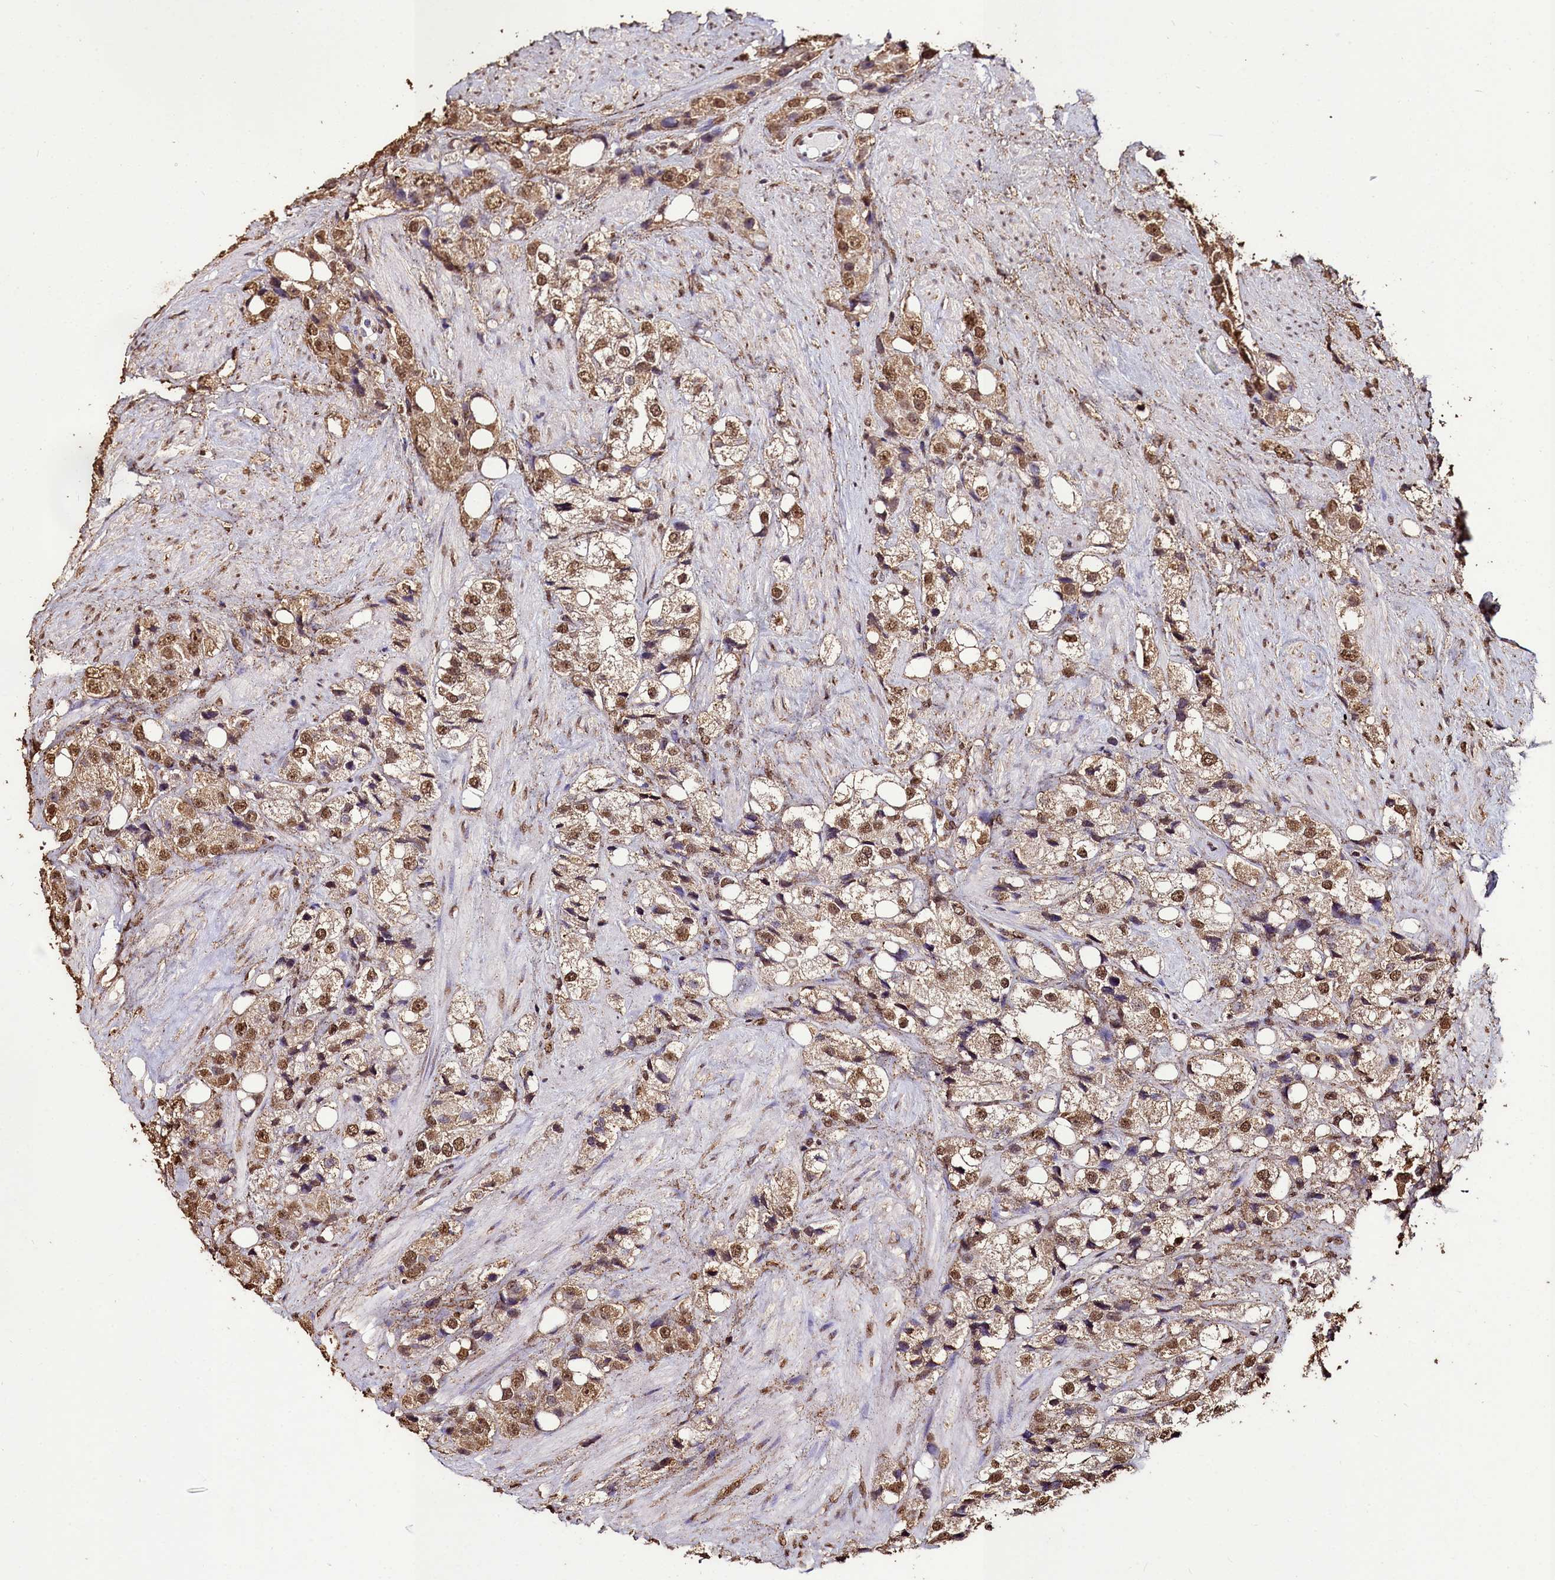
{"staining": {"intensity": "moderate", "quantity": ">75%", "location": "cytoplasmic/membranous,nuclear"}, "tissue": "prostate cancer", "cell_type": "Tumor cells", "image_type": "cancer", "snomed": [{"axis": "morphology", "description": "Adenocarcinoma, NOS"}, {"axis": "topography", "description": "Prostate"}], "caption": "Moderate cytoplasmic/membranous and nuclear expression for a protein is identified in about >75% of tumor cells of prostate cancer (adenocarcinoma) using immunohistochemistry.", "gene": "TRIP6", "patient": {"sex": "male", "age": 79}}